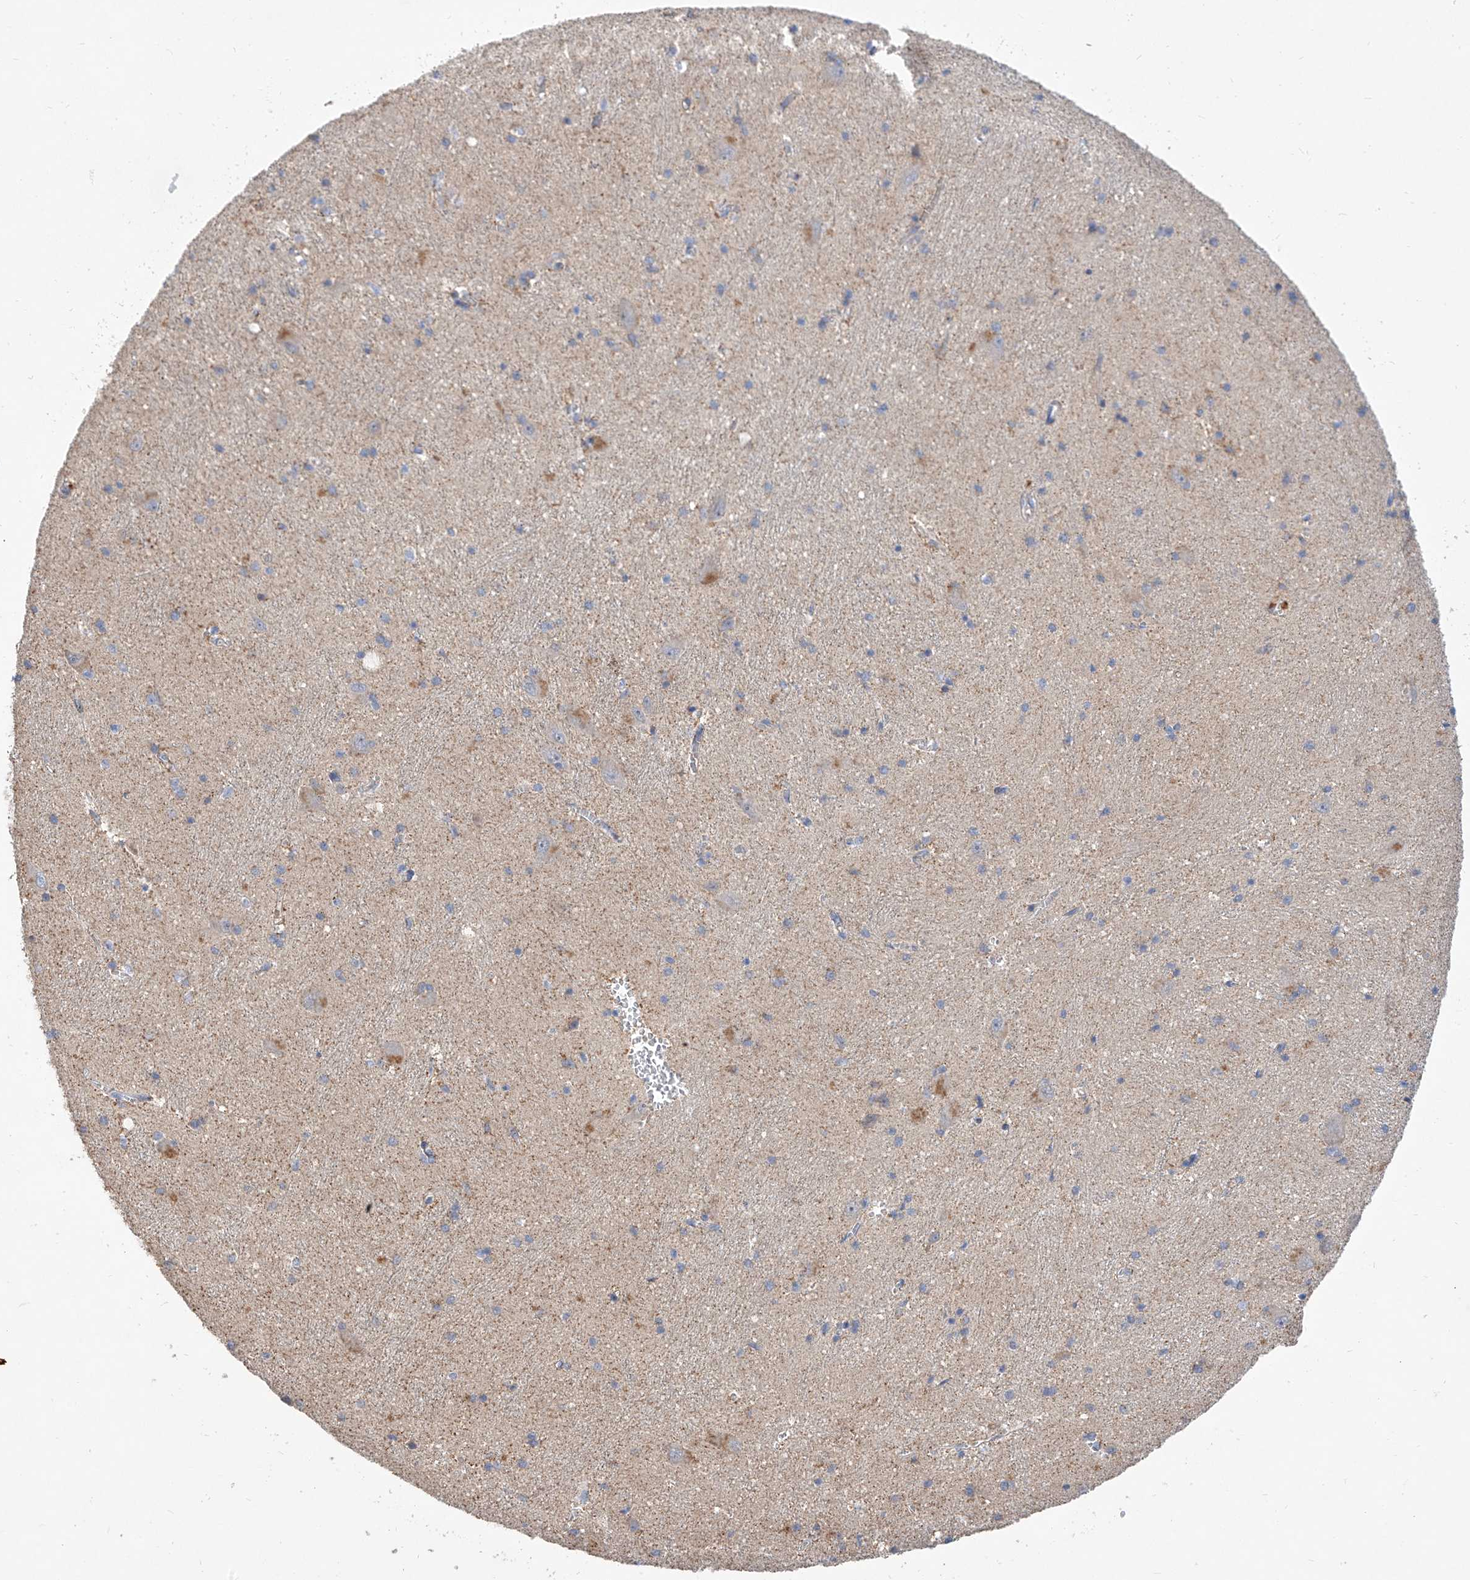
{"staining": {"intensity": "weak", "quantity": "<25%", "location": "cytoplasmic/membranous"}, "tissue": "caudate", "cell_type": "Glial cells", "image_type": "normal", "snomed": [{"axis": "morphology", "description": "Normal tissue, NOS"}, {"axis": "topography", "description": "Lateral ventricle wall"}], "caption": "This is an IHC photomicrograph of unremarkable caudate. There is no staining in glial cells.", "gene": "AMD1", "patient": {"sex": "male", "age": 37}}